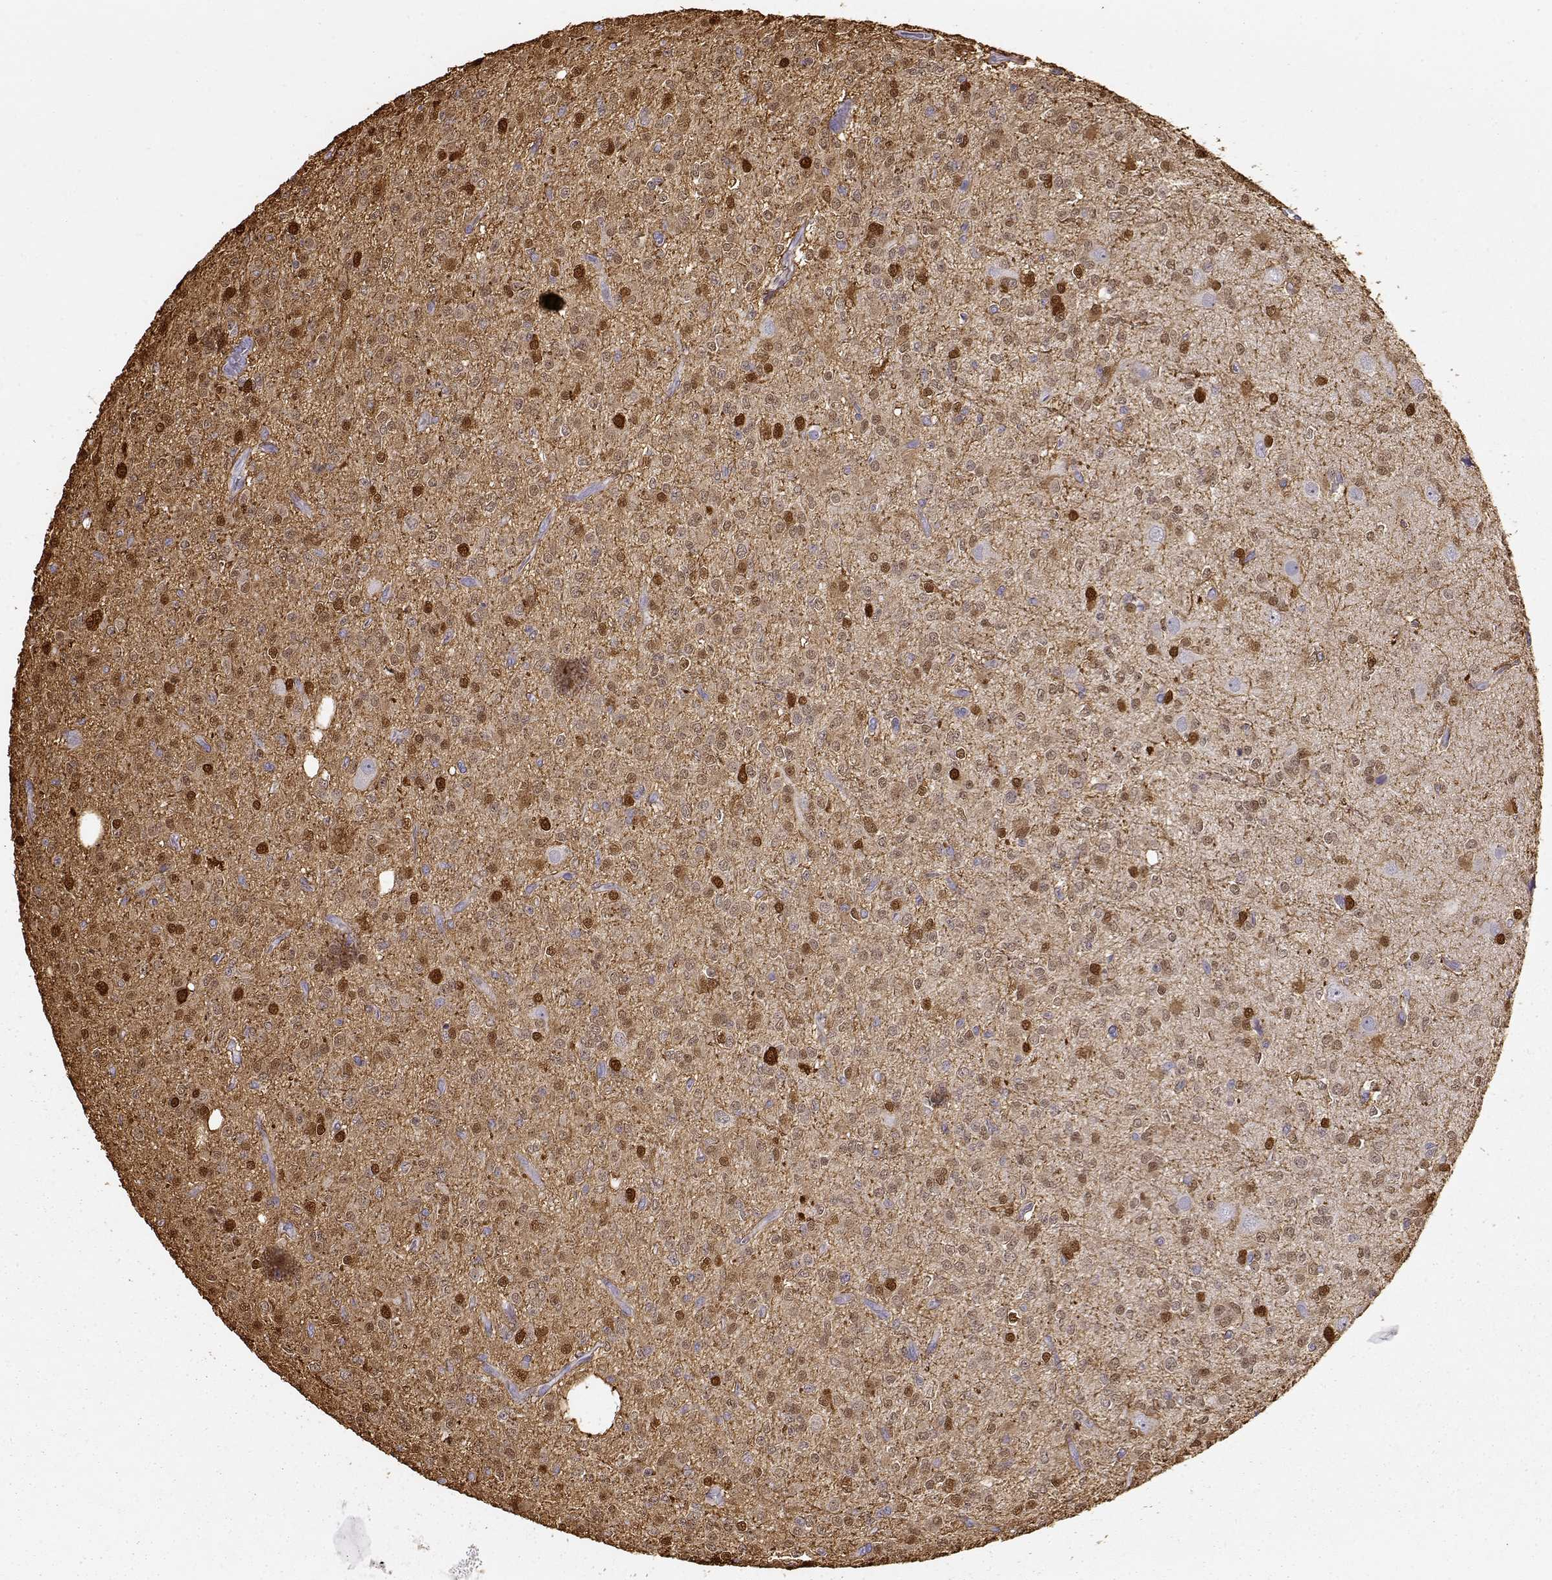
{"staining": {"intensity": "moderate", "quantity": ">75%", "location": "cytoplasmic/membranous,nuclear"}, "tissue": "glioma", "cell_type": "Tumor cells", "image_type": "cancer", "snomed": [{"axis": "morphology", "description": "Glioma, malignant, Low grade"}, {"axis": "topography", "description": "Brain"}], "caption": "The immunohistochemical stain highlights moderate cytoplasmic/membranous and nuclear staining in tumor cells of glioma tissue. Using DAB (brown) and hematoxylin (blue) stains, captured at high magnification using brightfield microscopy.", "gene": "S100B", "patient": {"sex": "male", "age": 27}}